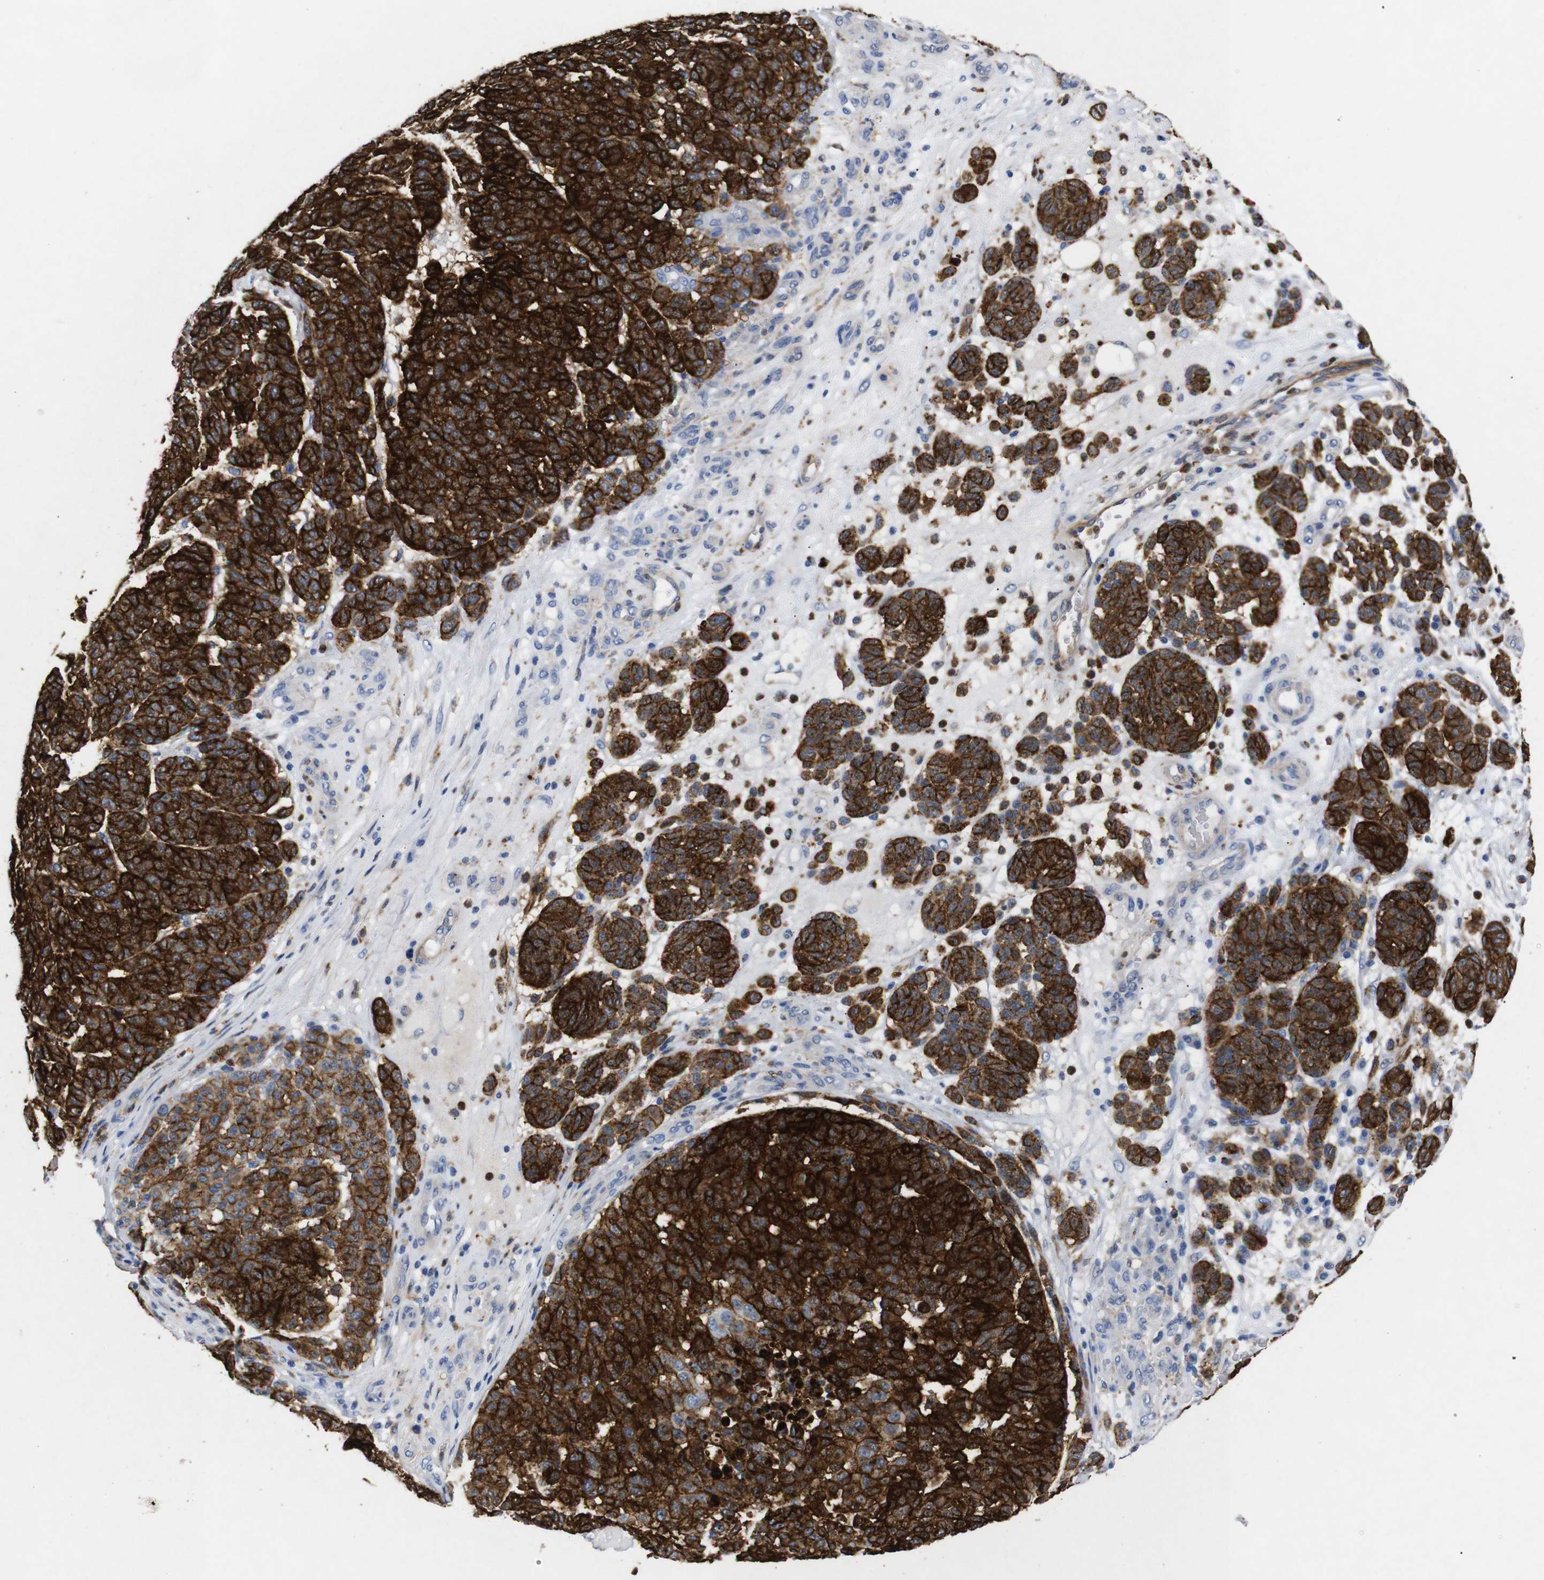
{"staining": {"intensity": "strong", "quantity": ">75%", "location": "cytoplasmic/membranous"}, "tissue": "melanoma", "cell_type": "Tumor cells", "image_type": "cancer", "snomed": [{"axis": "morphology", "description": "Malignant melanoma, NOS"}, {"axis": "topography", "description": "Skin"}], "caption": "Protein expression analysis of melanoma exhibits strong cytoplasmic/membranous expression in approximately >75% of tumor cells. The protein of interest is stained brown, and the nuclei are stained in blue (DAB (3,3'-diaminobenzidine) IHC with brightfield microscopy, high magnification).", "gene": "SDCBP", "patient": {"sex": "male", "age": 59}}